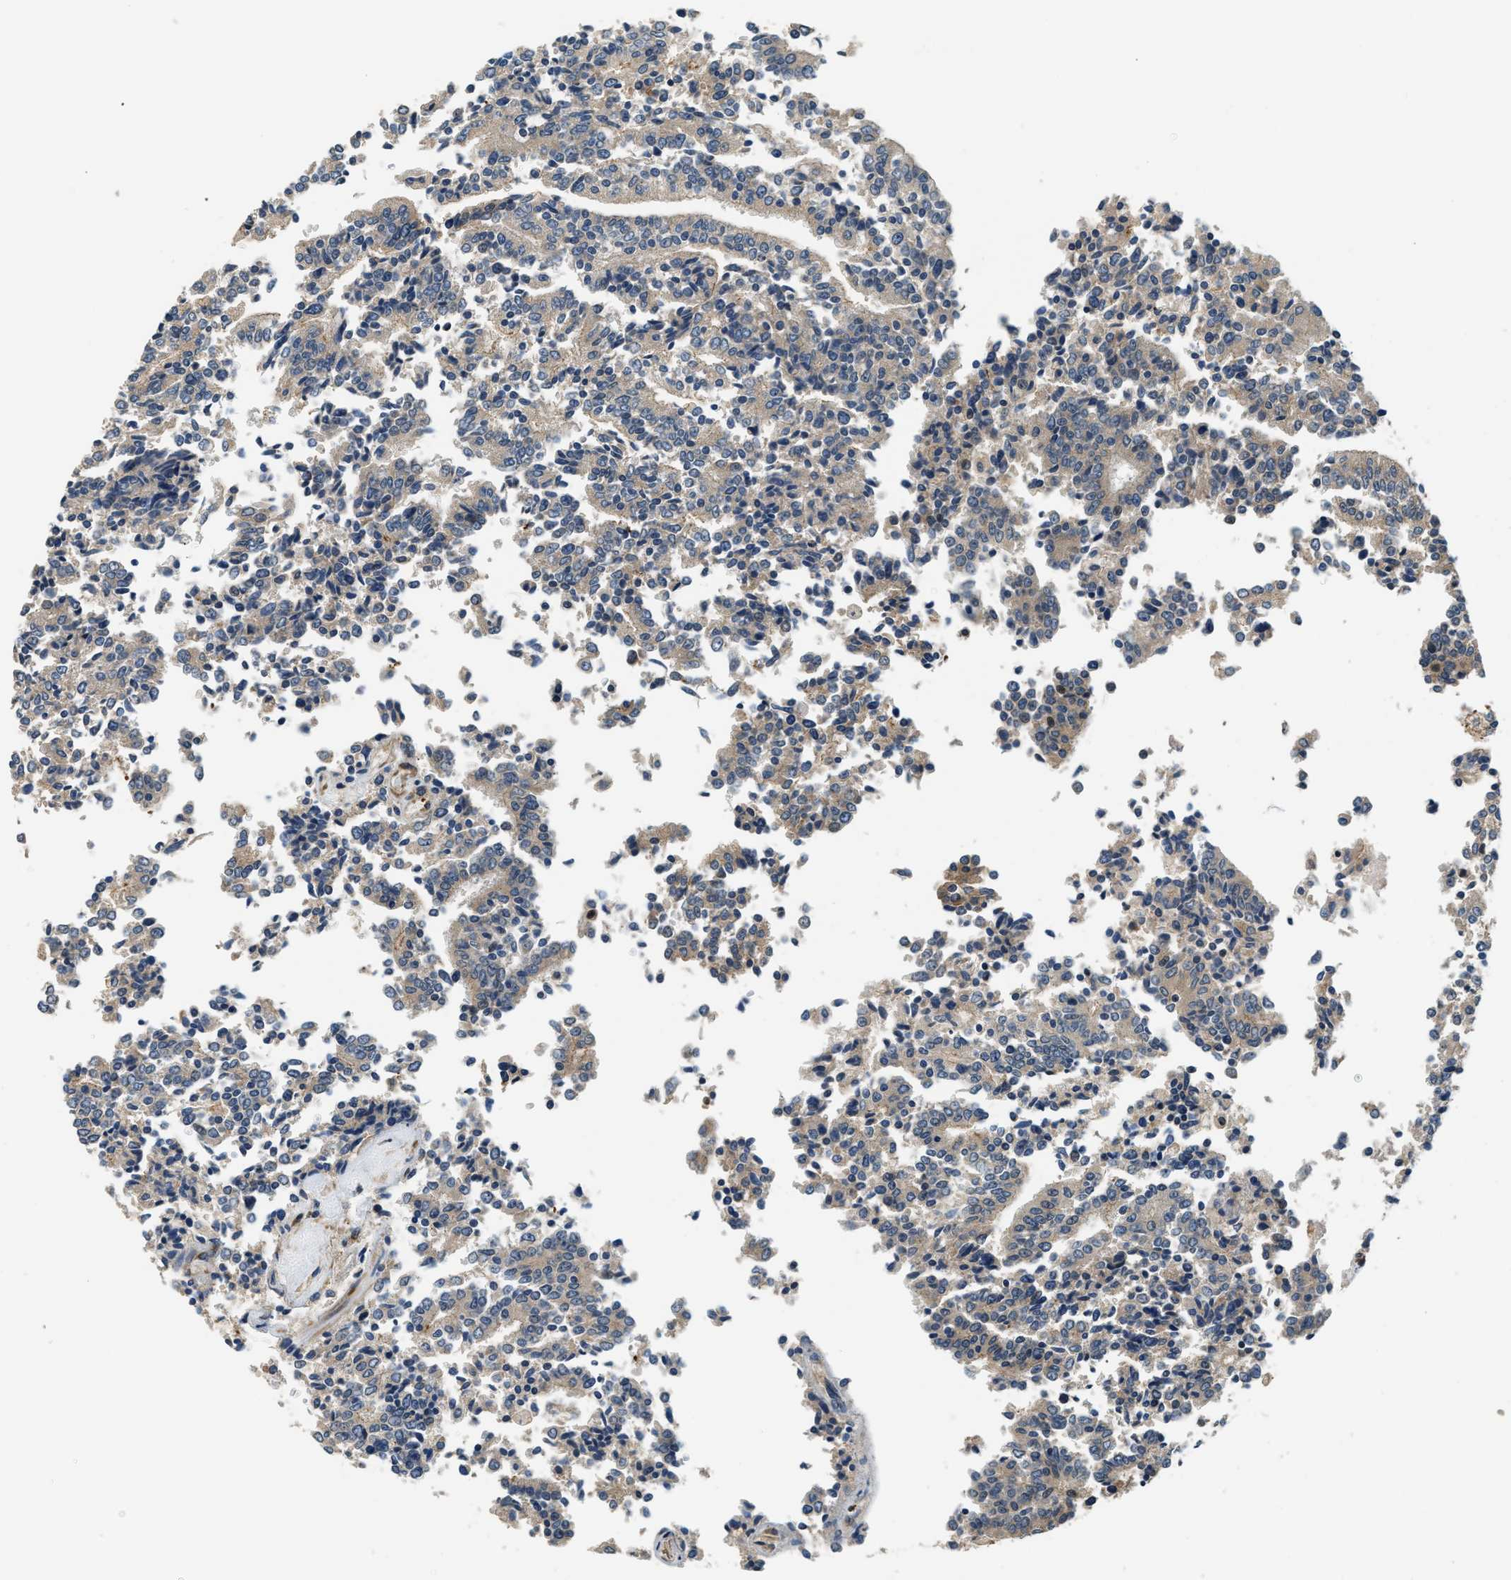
{"staining": {"intensity": "weak", "quantity": "25%-75%", "location": "cytoplasmic/membranous"}, "tissue": "prostate cancer", "cell_type": "Tumor cells", "image_type": "cancer", "snomed": [{"axis": "morphology", "description": "Normal tissue, NOS"}, {"axis": "morphology", "description": "Adenocarcinoma, High grade"}, {"axis": "topography", "description": "Prostate"}, {"axis": "topography", "description": "Seminal veicle"}], "caption": "High-grade adenocarcinoma (prostate) was stained to show a protein in brown. There is low levels of weak cytoplasmic/membranous staining in about 25%-75% of tumor cells.", "gene": "ALOX12", "patient": {"sex": "male", "age": 55}}